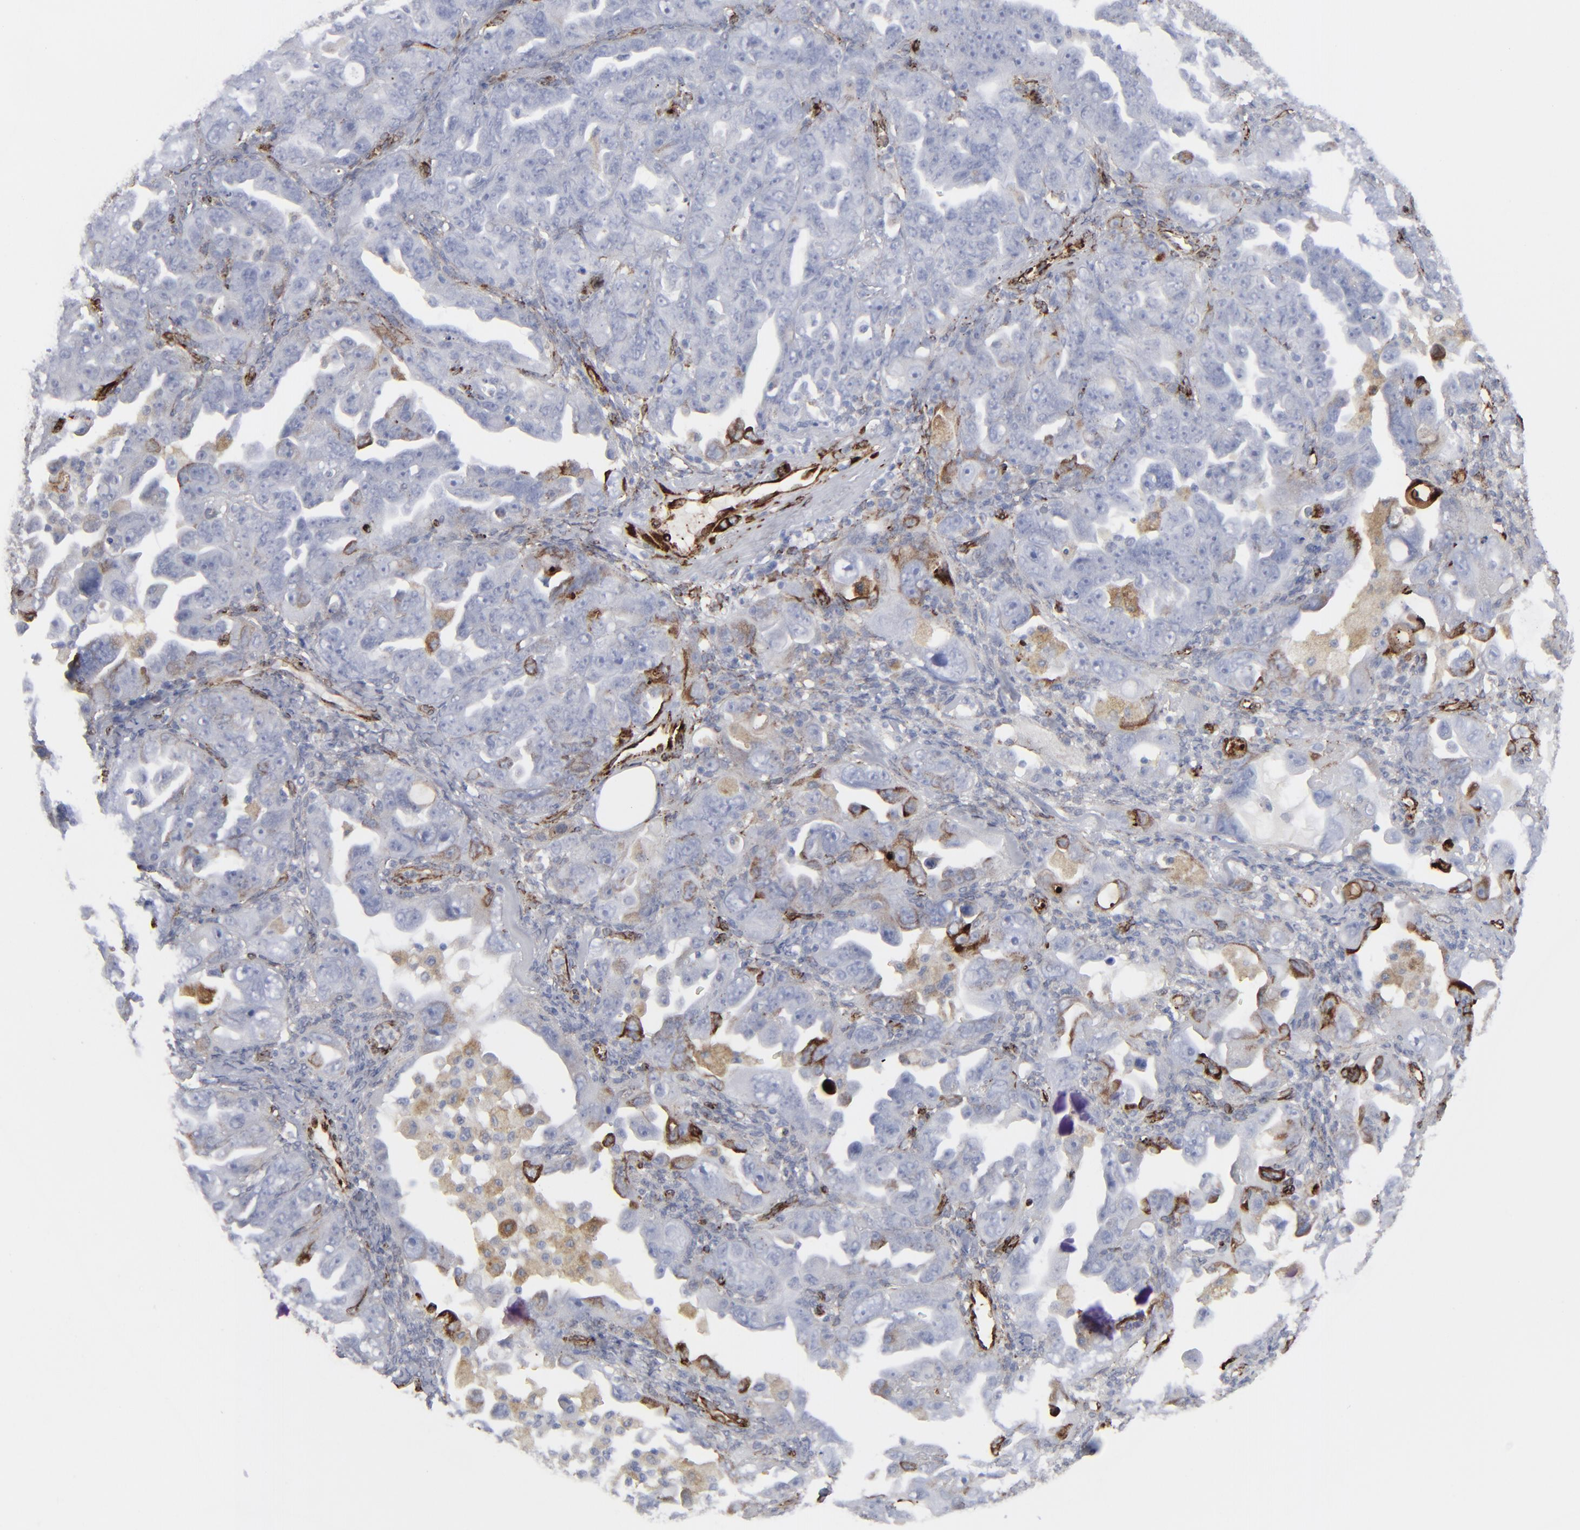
{"staining": {"intensity": "negative", "quantity": "none", "location": "none"}, "tissue": "ovarian cancer", "cell_type": "Tumor cells", "image_type": "cancer", "snomed": [{"axis": "morphology", "description": "Cystadenocarcinoma, serous, NOS"}, {"axis": "topography", "description": "Ovary"}], "caption": "Tumor cells are negative for brown protein staining in ovarian serous cystadenocarcinoma. (DAB immunohistochemistry (IHC) visualized using brightfield microscopy, high magnification).", "gene": "SPARC", "patient": {"sex": "female", "age": 66}}